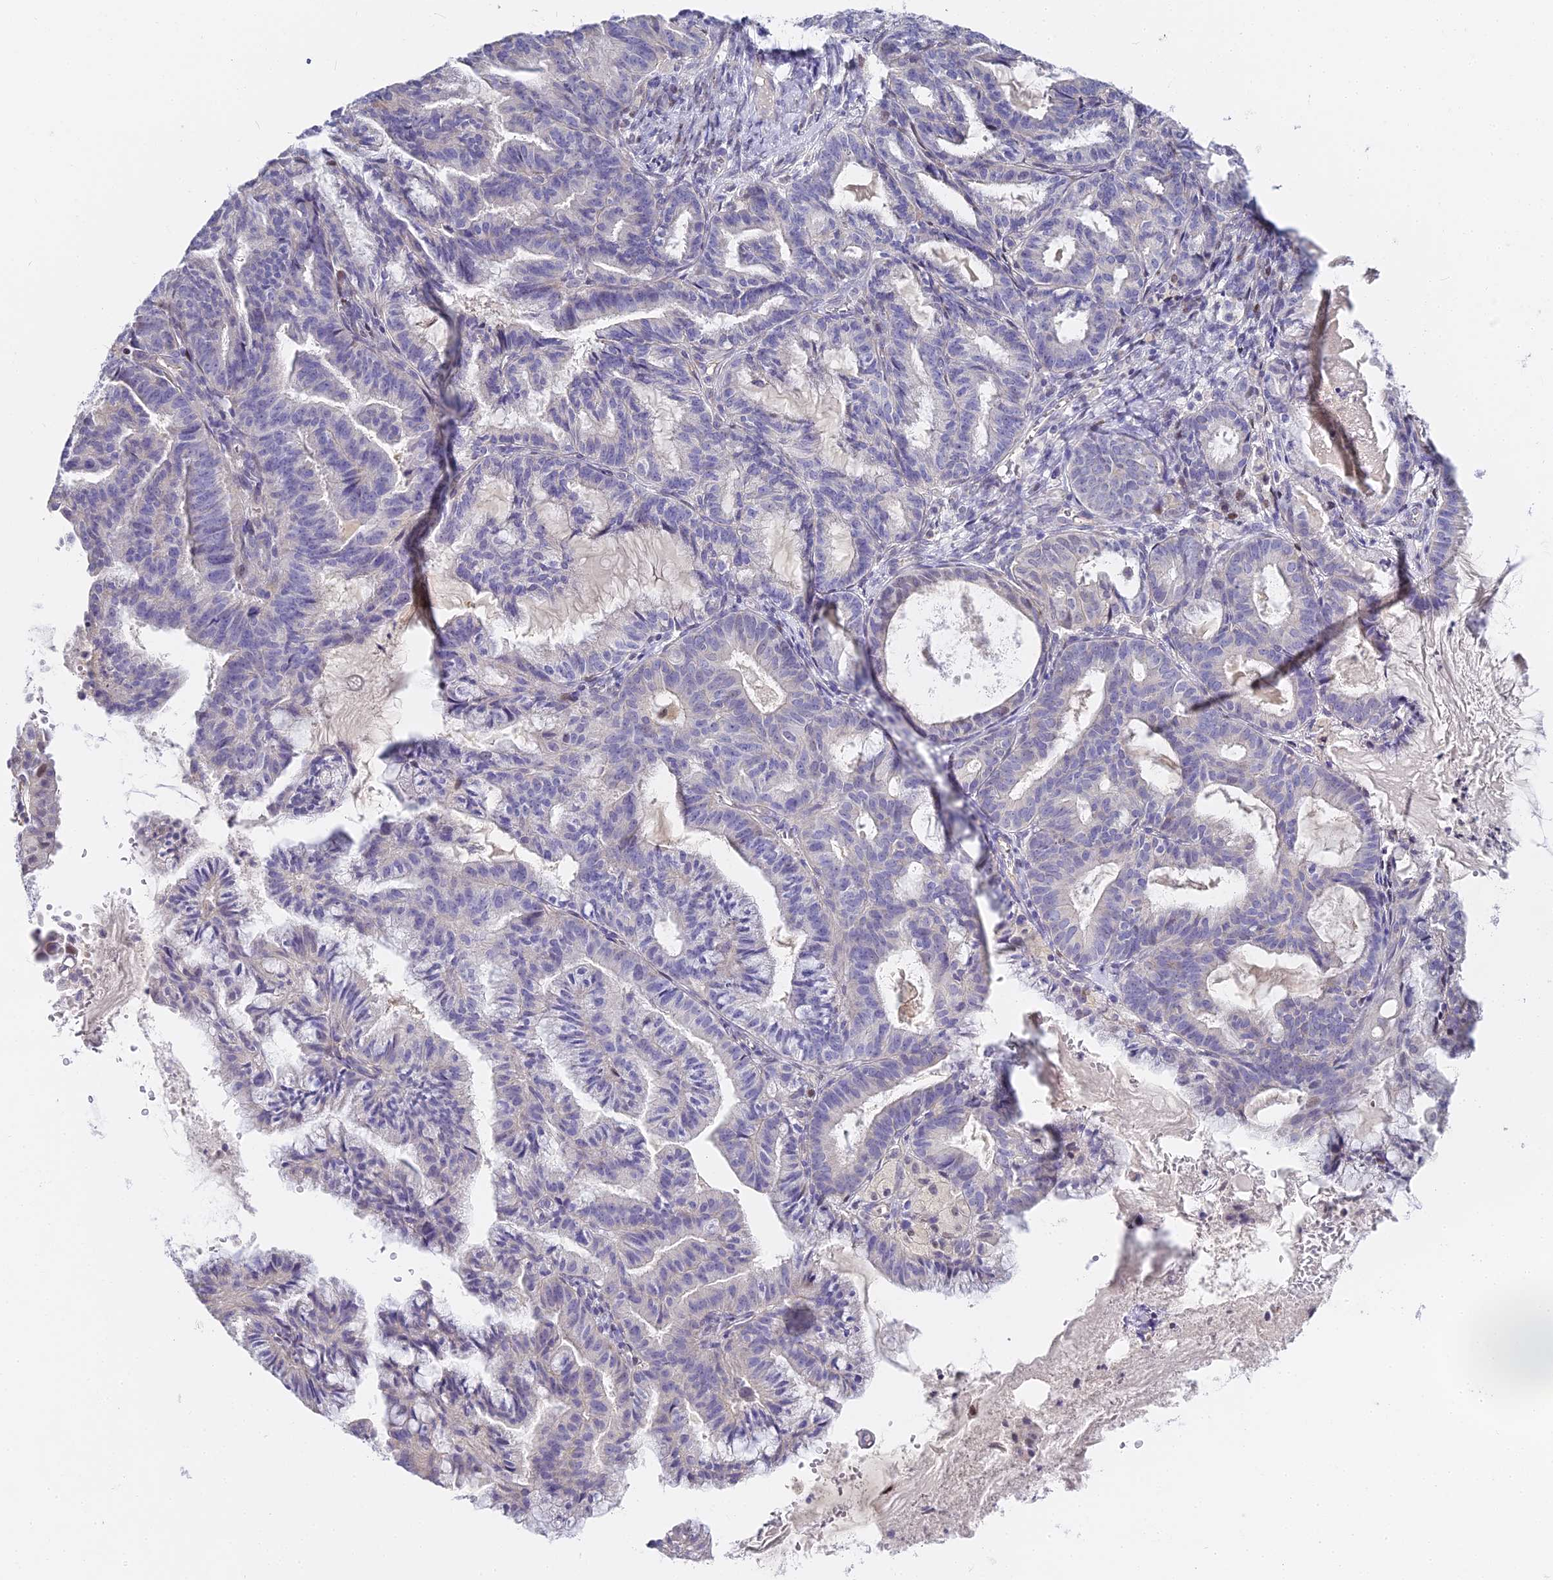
{"staining": {"intensity": "negative", "quantity": "none", "location": "none"}, "tissue": "endometrial cancer", "cell_type": "Tumor cells", "image_type": "cancer", "snomed": [{"axis": "morphology", "description": "Adenocarcinoma, NOS"}, {"axis": "topography", "description": "Endometrium"}], "caption": "This is a micrograph of IHC staining of endometrial adenocarcinoma, which shows no positivity in tumor cells.", "gene": "SERP1", "patient": {"sex": "female", "age": 86}}